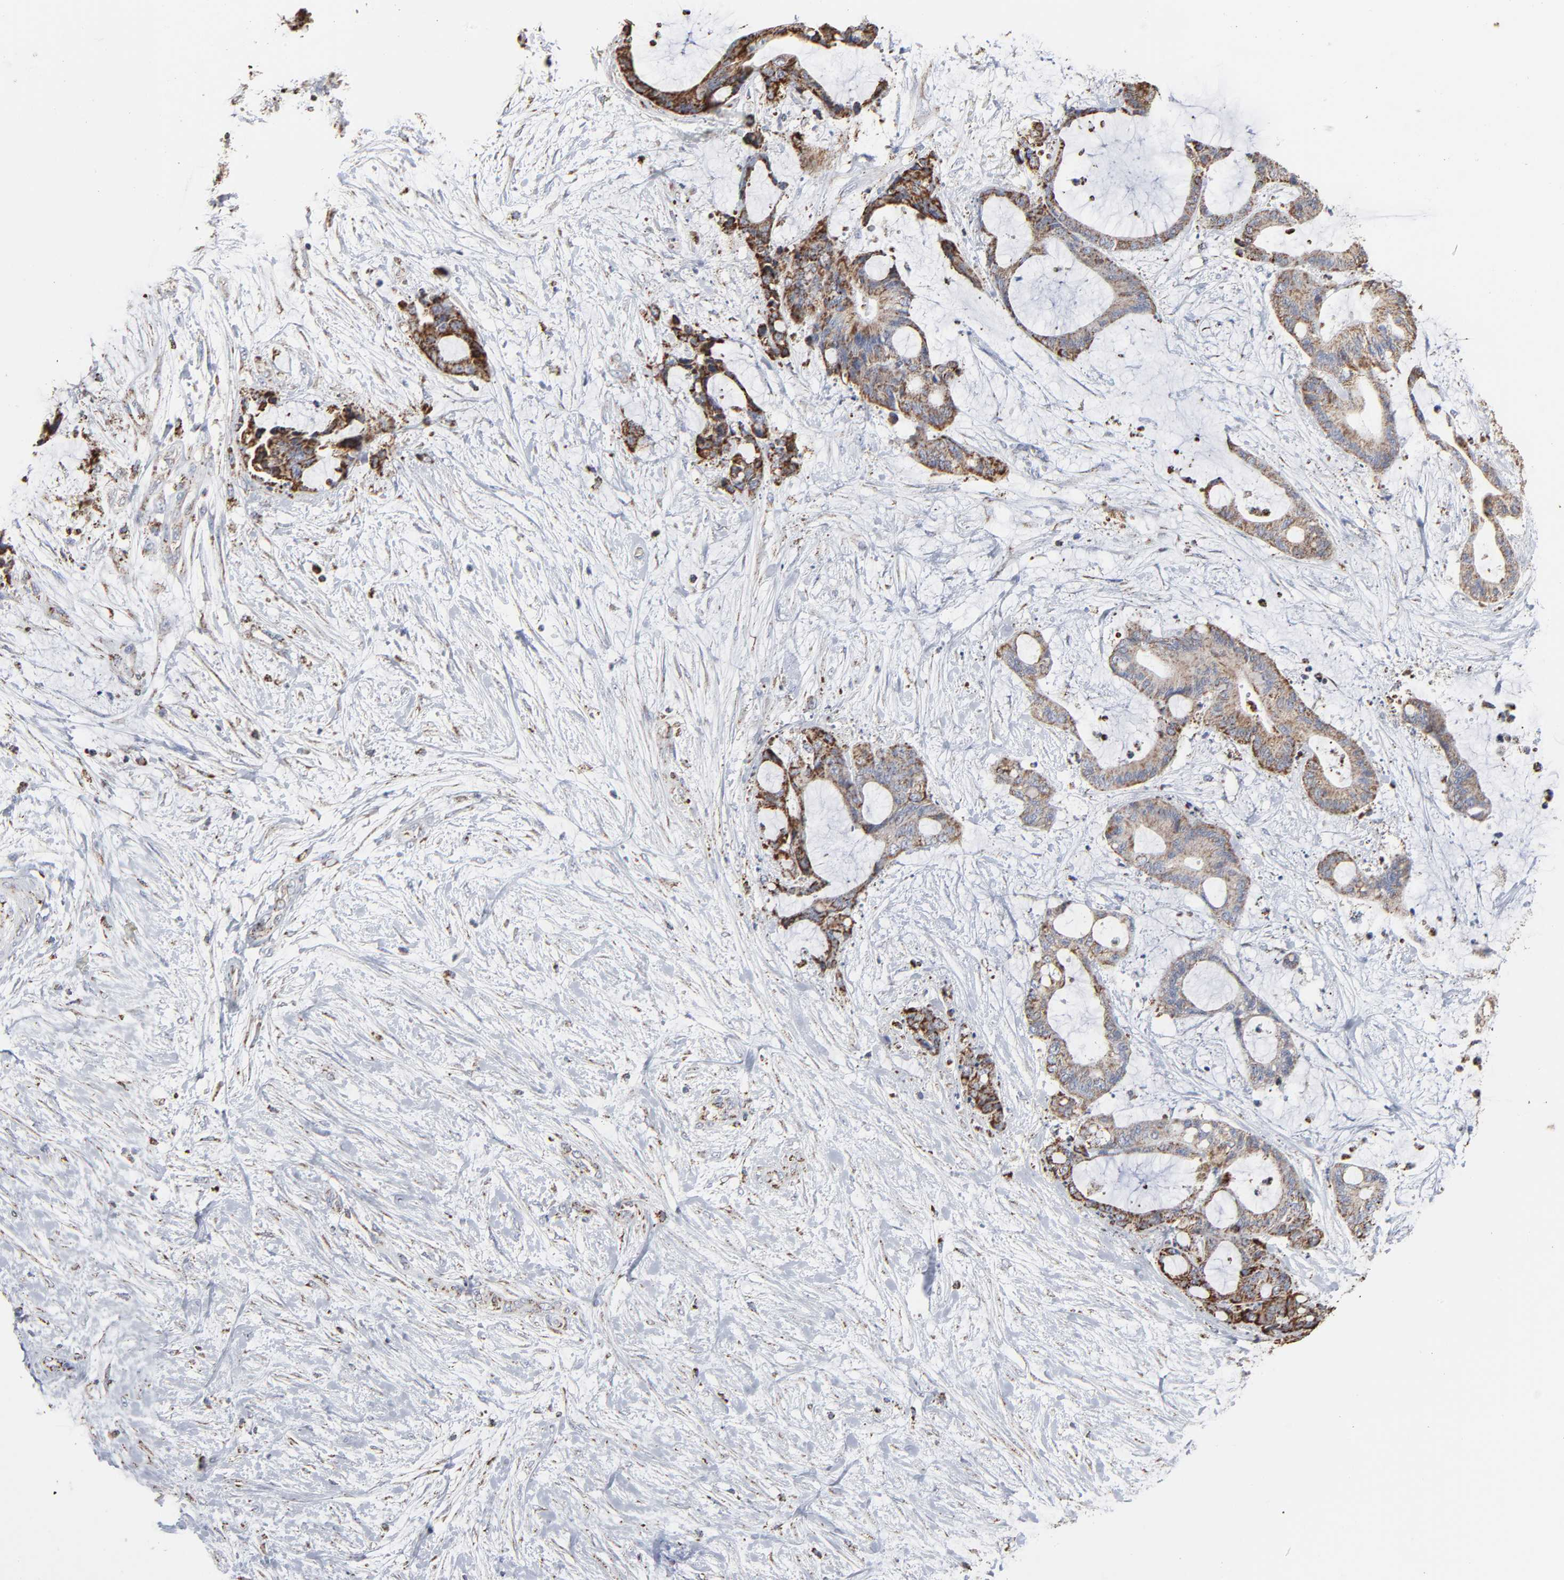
{"staining": {"intensity": "strong", "quantity": ">75%", "location": "cytoplasmic/membranous"}, "tissue": "liver cancer", "cell_type": "Tumor cells", "image_type": "cancer", "snomed": [{"axis": "morphology", "description": "Cholangiocarcinoma"}, {"axis": "topography", "description": "Liver"}], "caption": "High-magnification brightfield microscopy of liver cancer stained with DAB (brown) and counterstained with hematoxylin (blue). tumor cells exhibit strong cytoplasmic/membranous staining is appreciated in approximately>75% of cells.", "gene": "UQCRC1", "patient": {"sex": "female", "age": 73}}